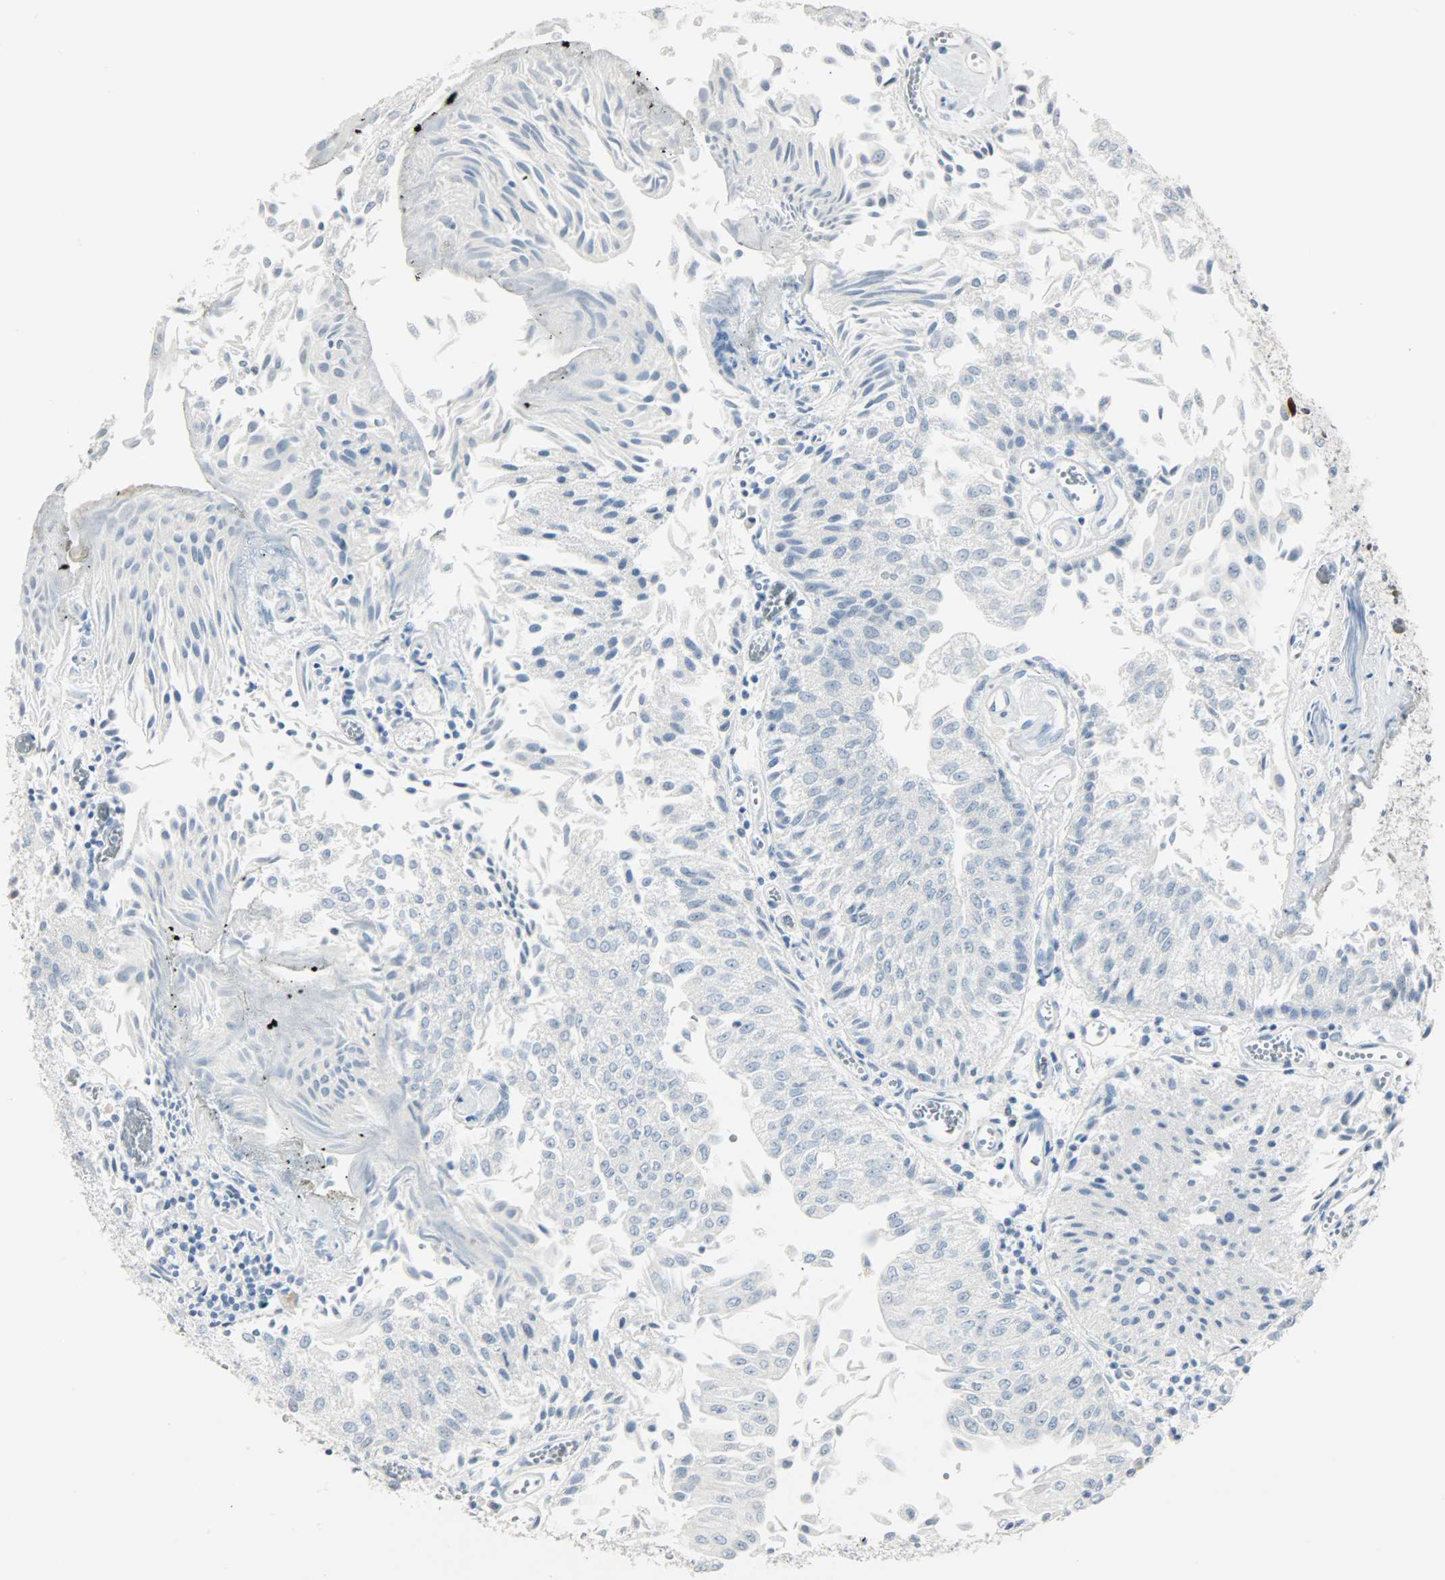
{"staining": {"intensity": "negative", "quantity": "none", "location": "none"}, "tissue": "urothelial cancer", "cell_type": "Tumor cells", "image_type": "cancer", "snomed": [{"axis": "morphology", "description": "Urothelial carcinoma, Low grade"}, {"axis": "topography", "description": "Urinary bladder"}], "caption": "A micrograph of human urothelial carcinoma (low-grade) is negative for staining in tumor cells.", "gene": "HELLS", "patient": {"sex": "male", "age": 86}}